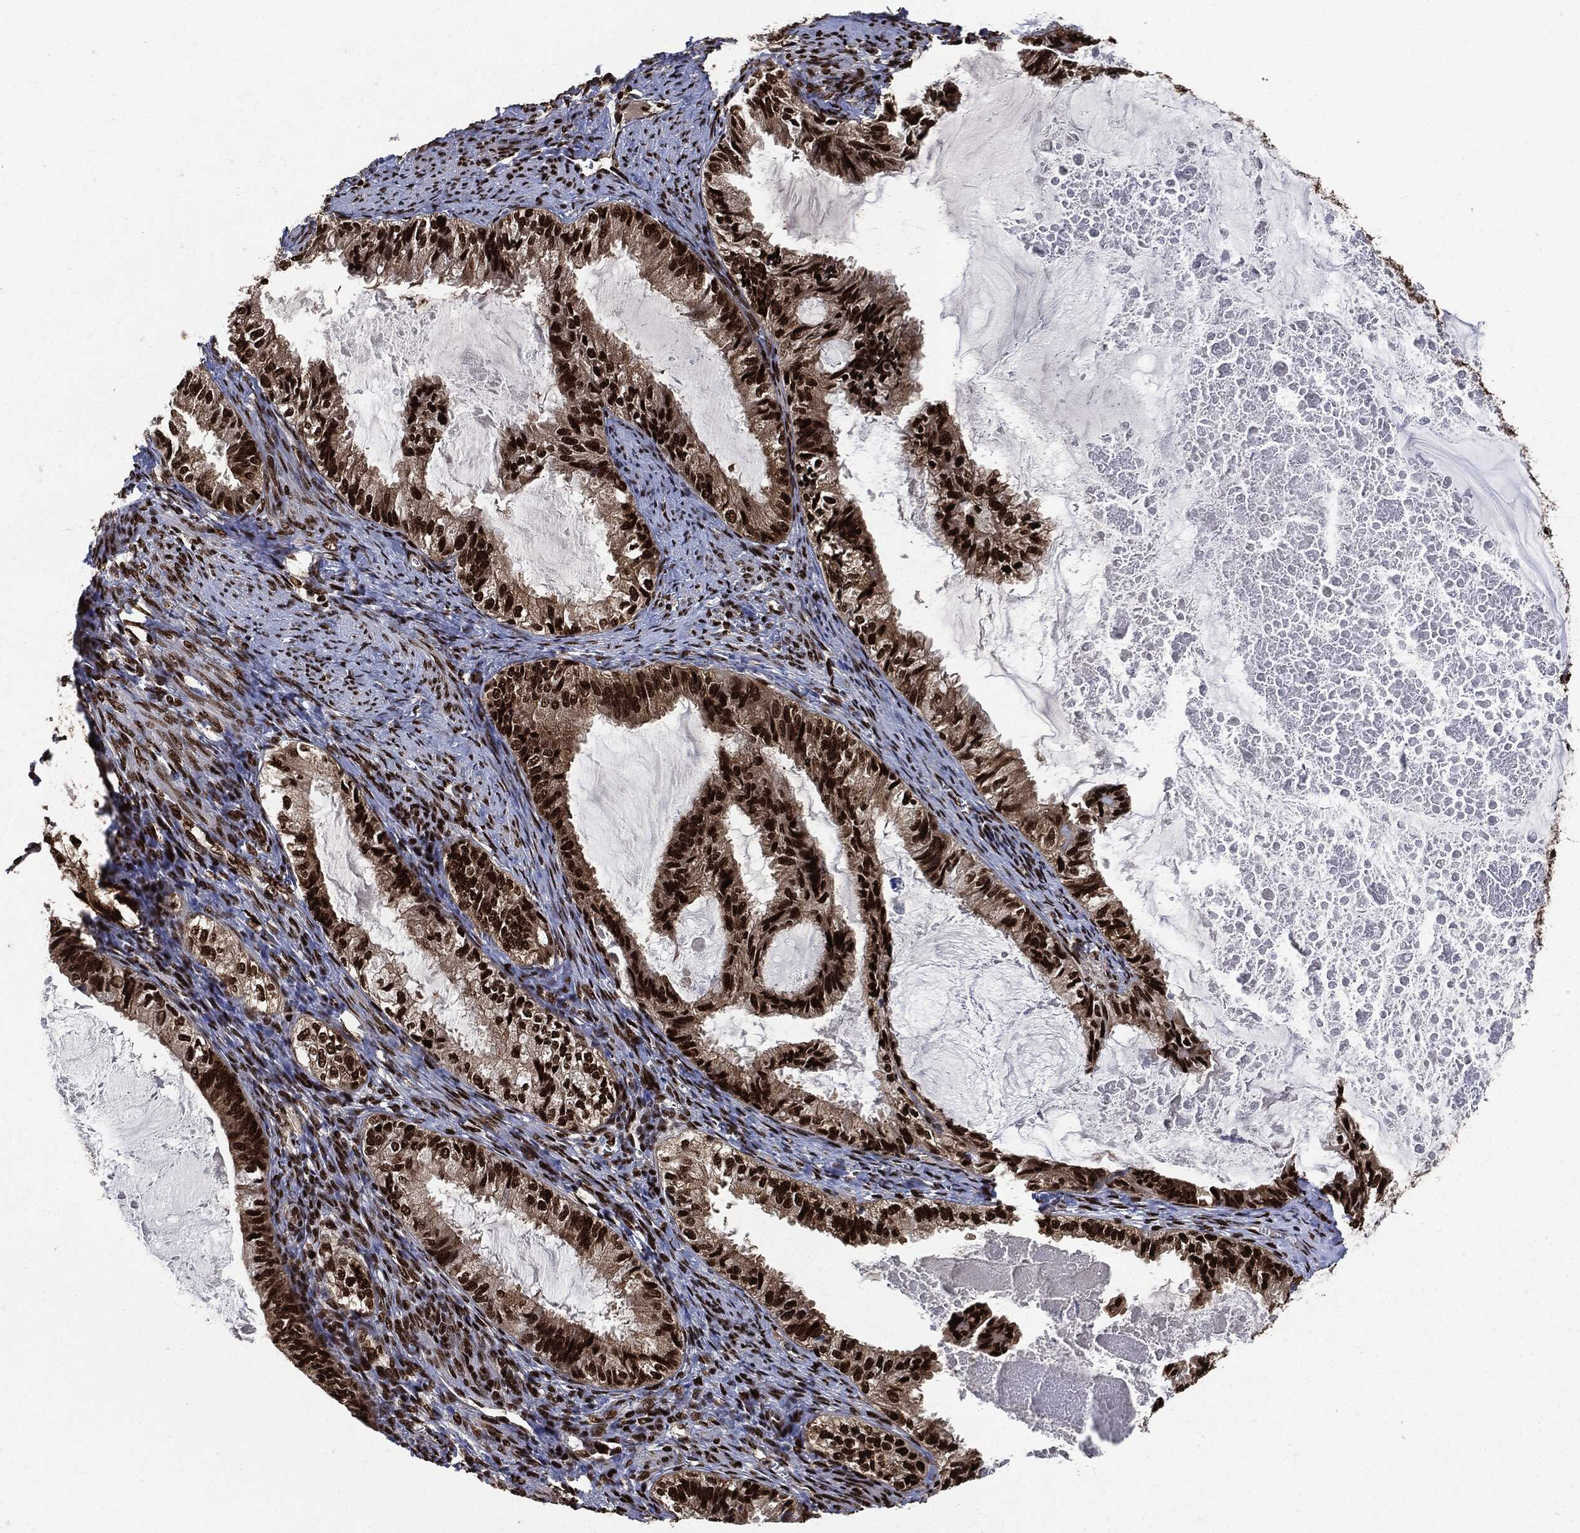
{"staining": {"intensity": "strong", "quantity": ">75%", "location": "nuclear"}, "tissue": "endometrial cancer", "cell_type": "Tumor cells", "image_type": "cancer", "snomed": [{"axis": "morphology", "description": "Adenocarcinoma, NOS"}, {"axis": "topography", "description": "Endometrium"}], "caption": "There is high levels of strong nuclear expression in tumor cells of endometrial cancer (adenocarcinoma), as demonstrated by immunohistochemical staining (brown color).", "gene": "PCNA", "patient": {"sex": "female", "age": 86}}